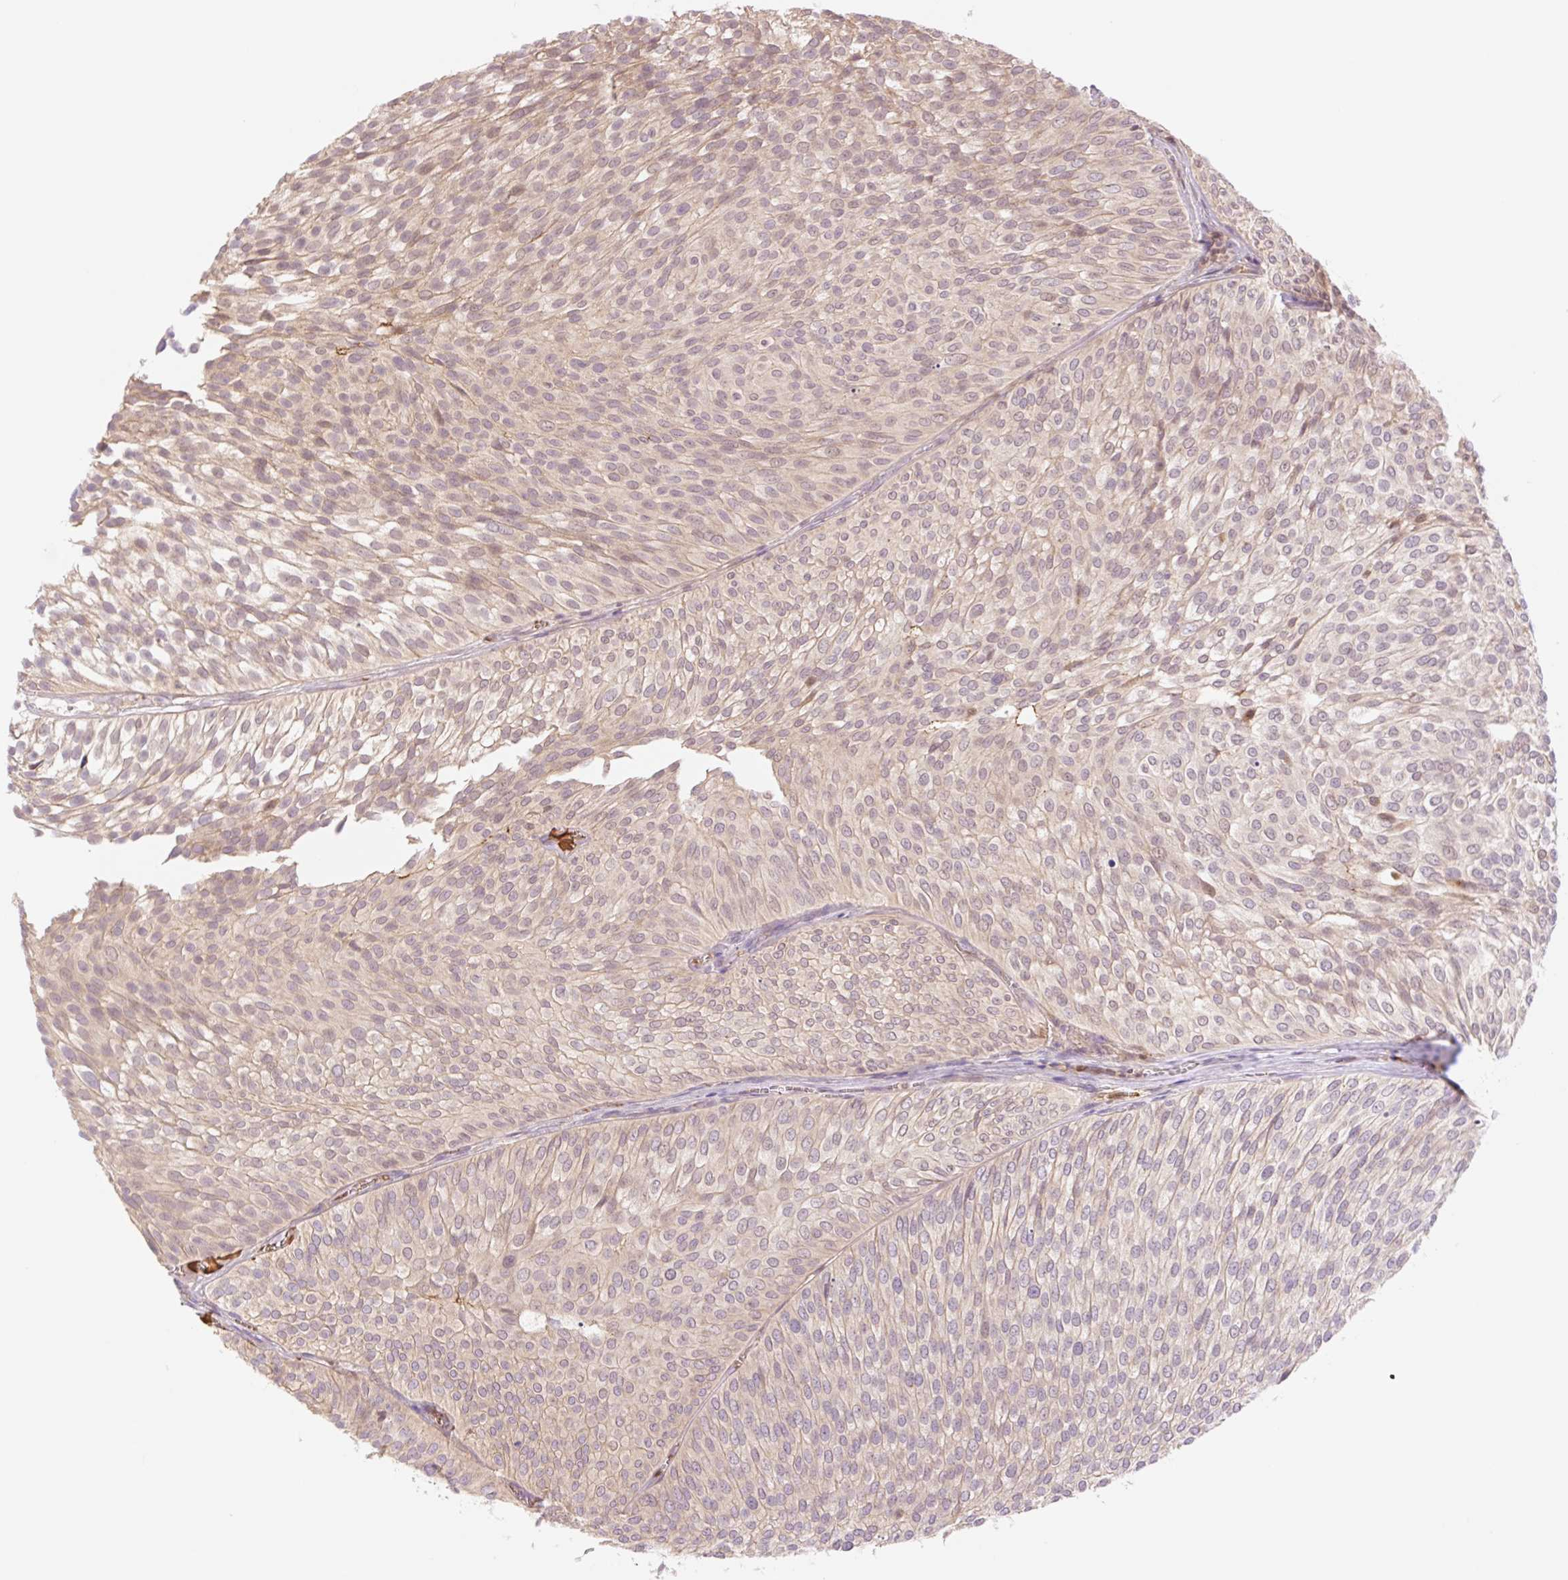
{"staining": {"intensity": "weak", "quantity": ">75%", "location": "nuclear"}, "tissue": "urothelial cancer", "cell_type": "Tumor cells", "image_type": "cancer", "snomed": [{"axis": "morphology", "description": "Urothelial carcinoma, Low grade"}, {"axis": "topography", "description": "Urinary bladder"}], "caption": "The photomicrograph displays a brown stain indicating the presence of a protein in the nuclear of tumor cells in low-grade urothelial carcinoma.", "gene": "HEBP1", "patient": {"sex": "male", "age": 91}}